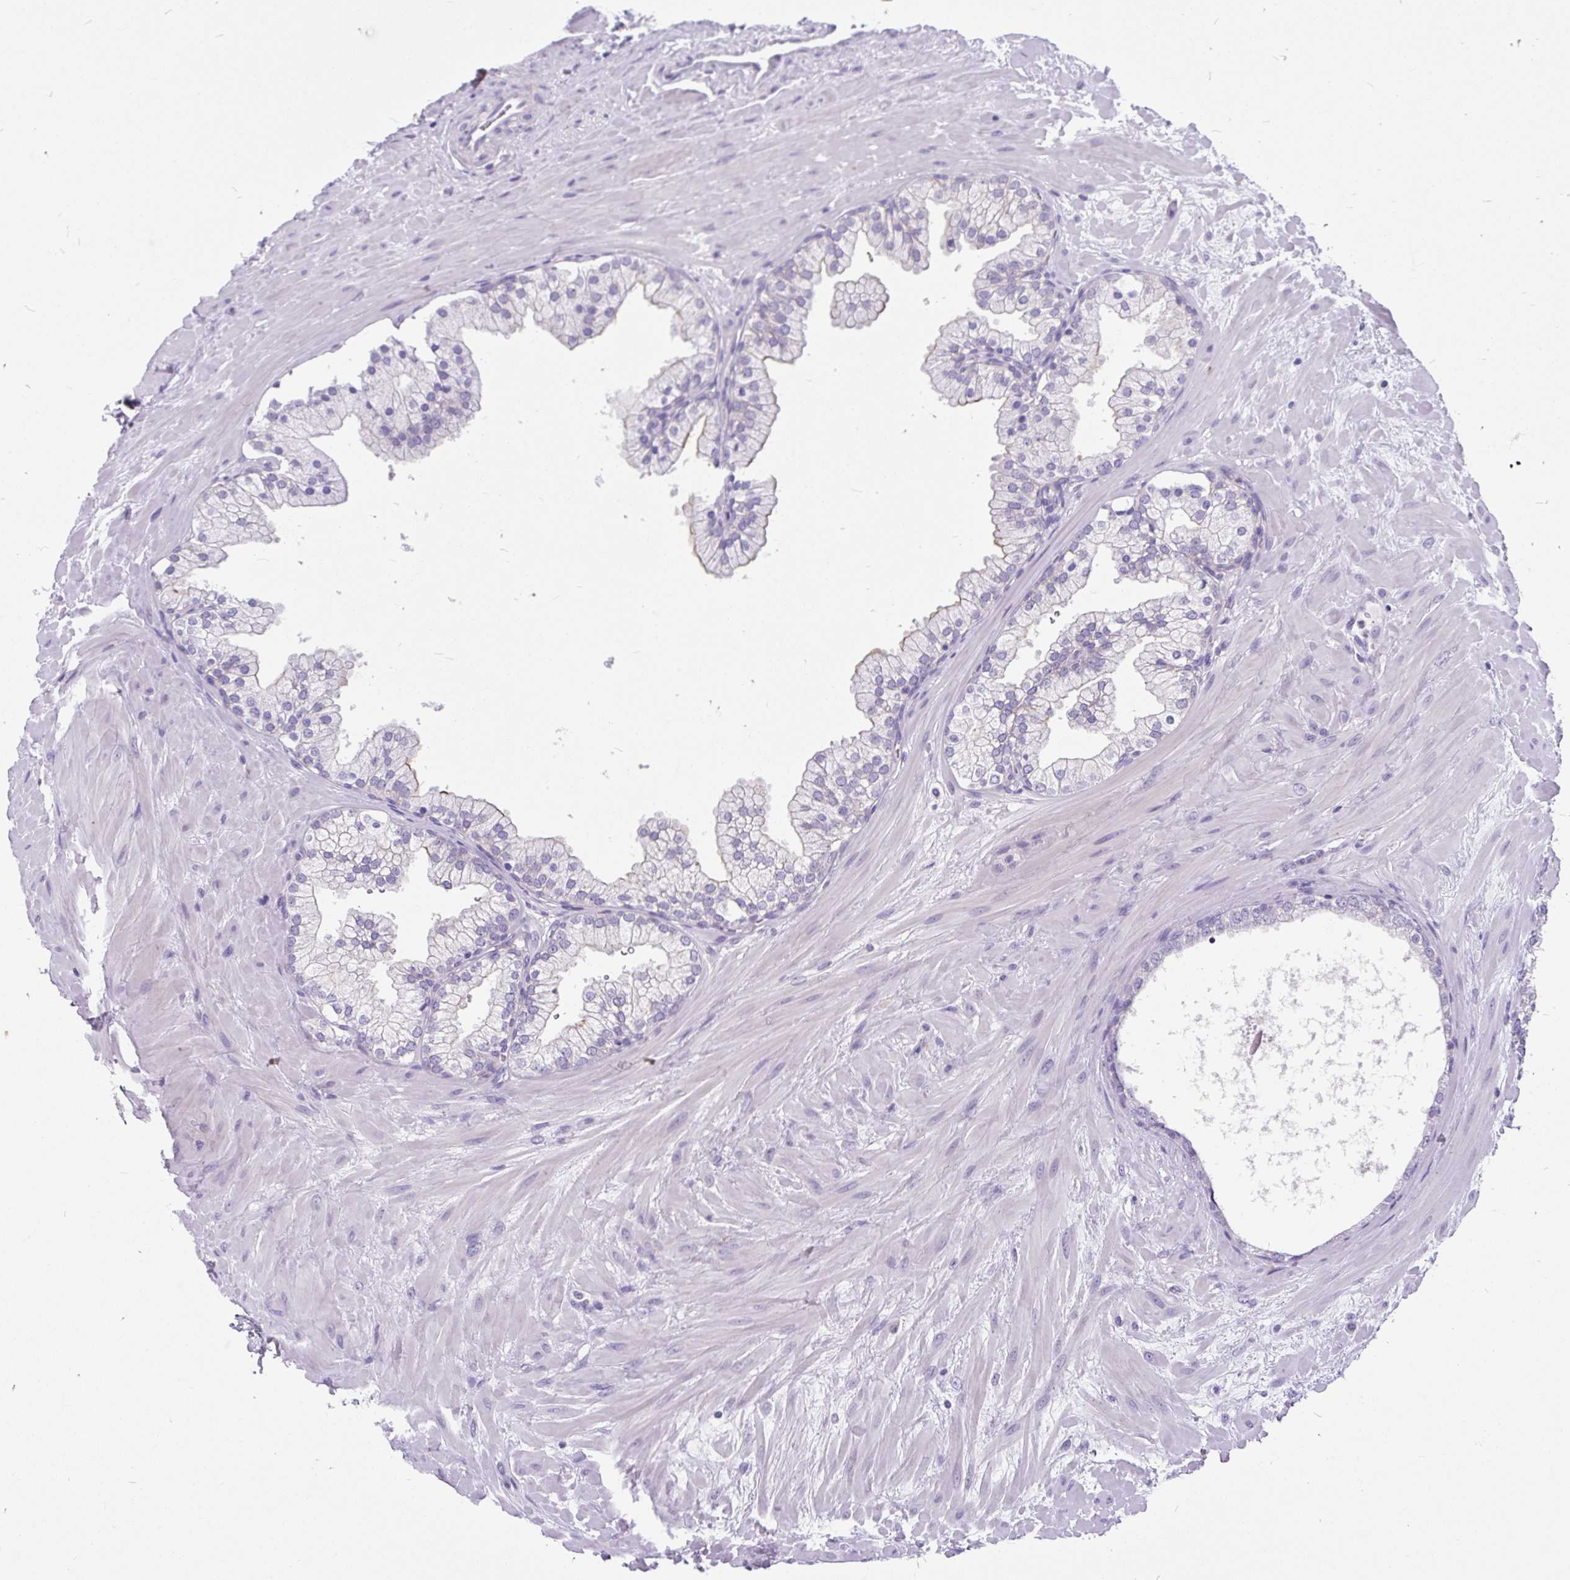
{"staining": {"intensity": "weak", "quantity": "<25%", "location": "cytoplasmic/membranous"}, "tissue": "prostate", "cell_type": "Glandular cells", "image_type": "normal", "snomed": [{"axis": "morphology", "description": "Normal tissue, NOS"}, {"axis": "topography", "description": "Prostate"}, {"axis": "topography", "description": "Peripheral nerve tissue"}], "caption": "High magnification brightfield microscopy of normal prostate stained with DAB (brown) and counterstained with hematoxylin (blue): glandular cells show no significant expression.", "gene": "KIAA2013", "patient": {"sex": "male", "age": 61}}